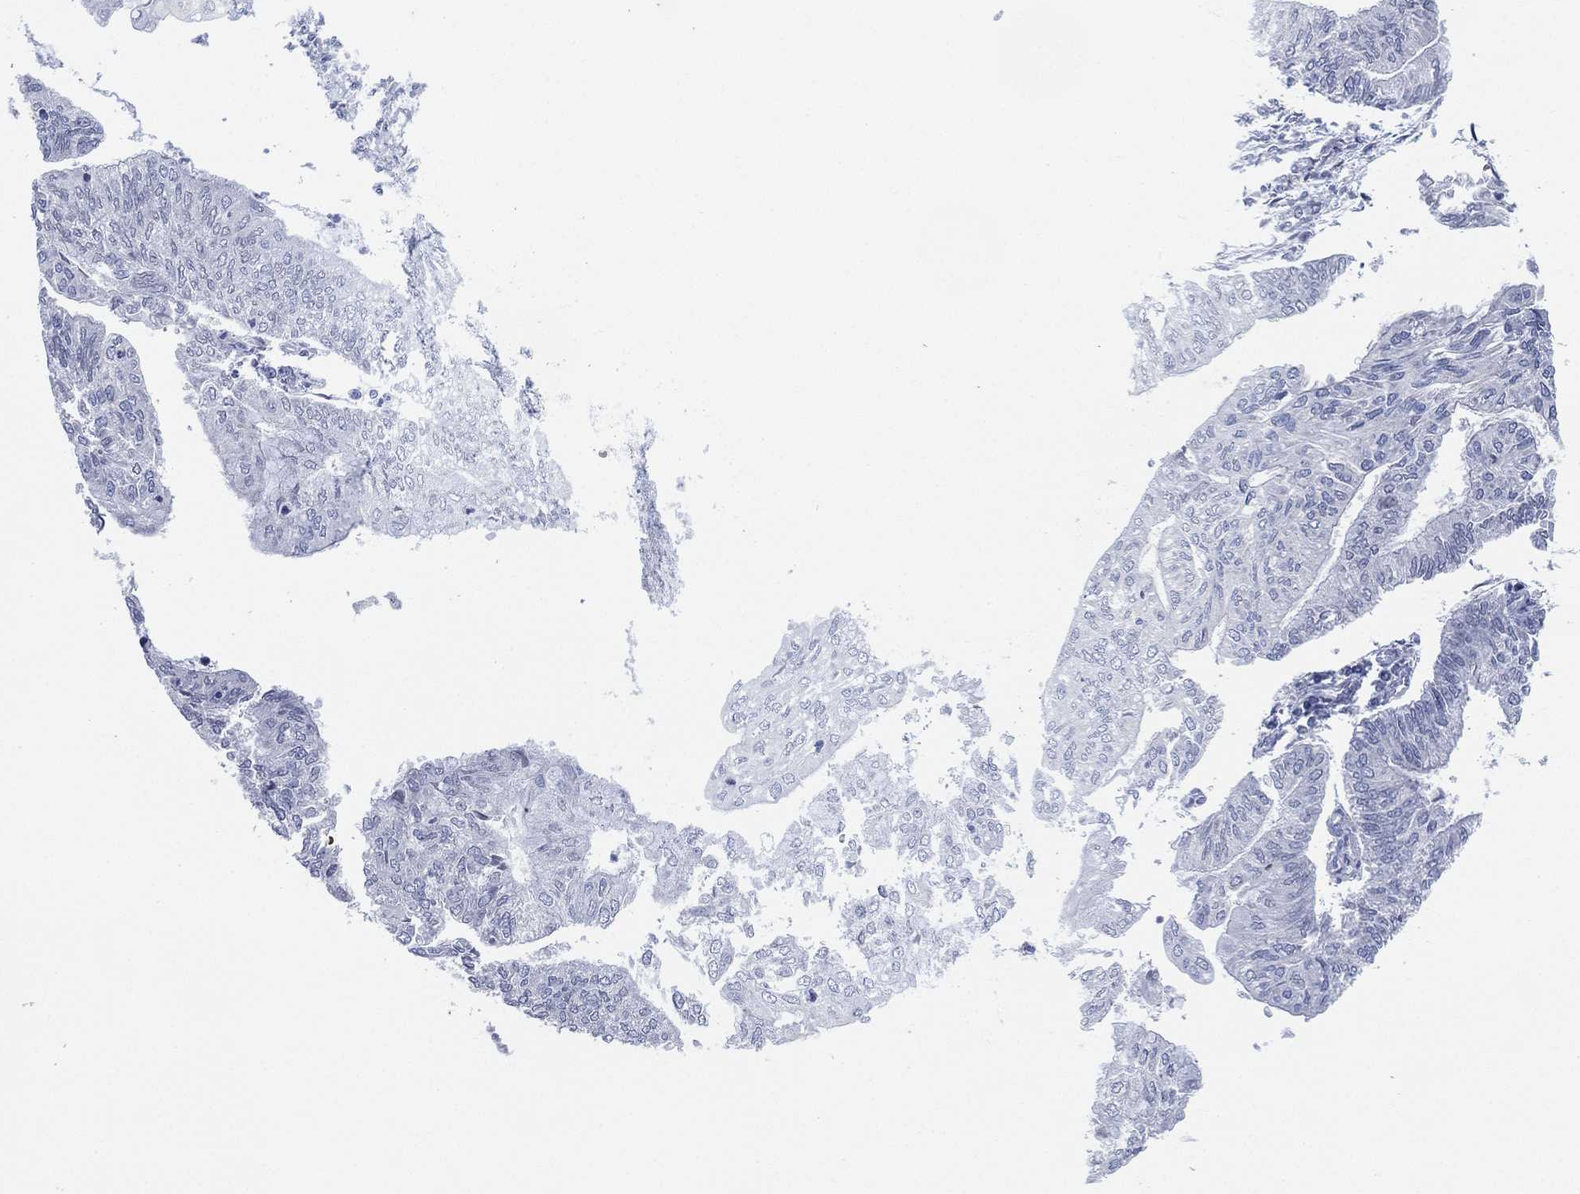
{"staining": {"intensity": "negative", "quantity": "none", "location": "none"}, "tissue": "endometrial cancer", "cell_type": "Tumor cells", "image_type": "cancer", "snomed": [{"axis": "morphology", "description": "Adenocarcinoma, NOS"}, {"axis": "topography", "description": "Endometrium"}], "caption": "Image shows no significant protein positivity in tumor cells of endometrial cancer.", "gene": "CFTR", "patient": {"sex": "female", "age": 59}}